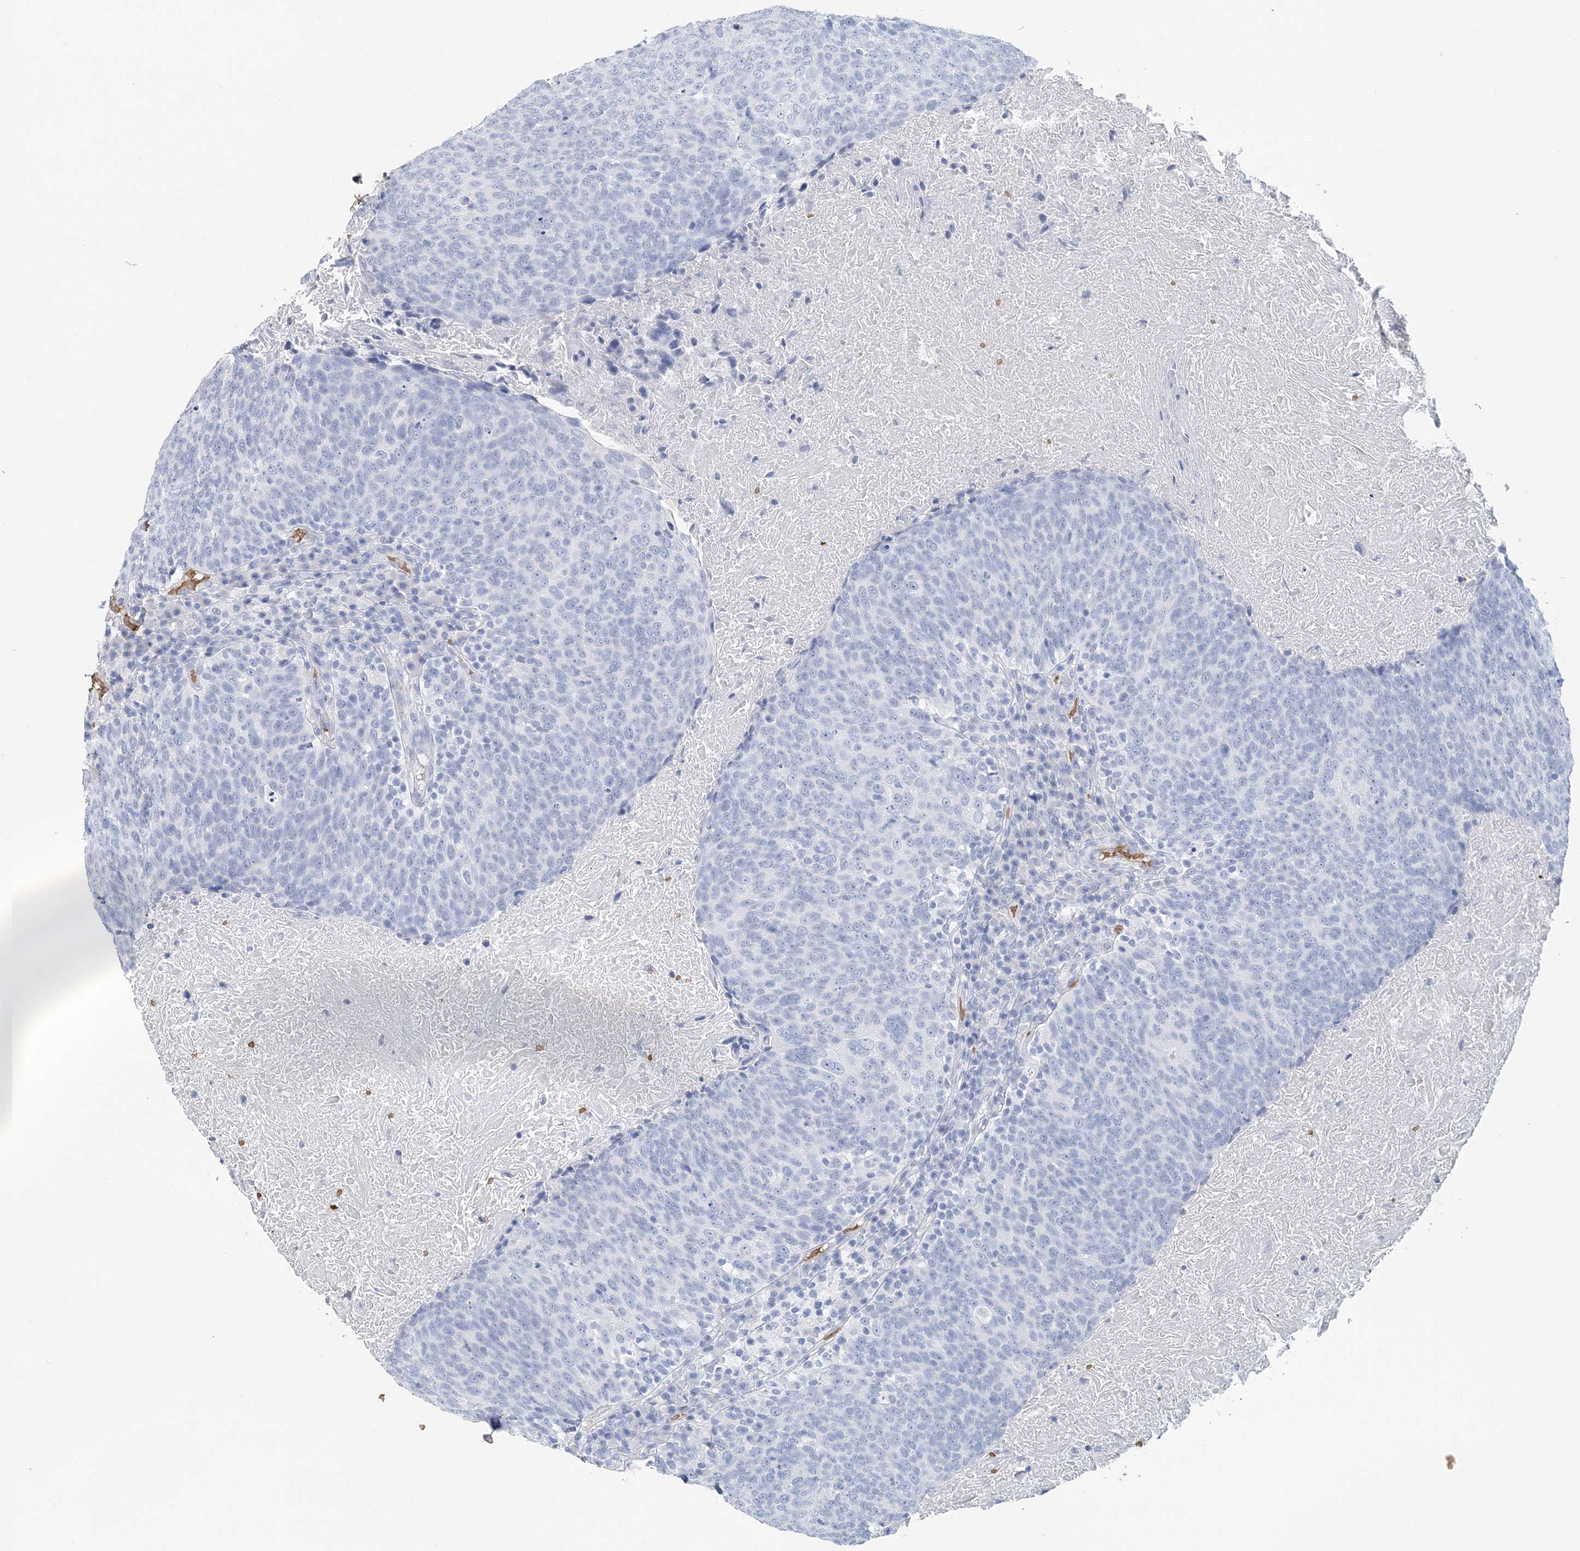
{"staining": {"intensity": "negative", "quantity": "none", "location": "none"}, "tissue": "head and neck cancer", "cell_type": "Tumor cells", "image_type": "cancer", "snomed": [{"axis": "morphology", "description": "Squamous cell carcinoma, NOS"}, {"axis": "morphology", "description": "Squamous cell carcinoma, metastatic, NOS"}, {"axis": "topography", "description": "Lymph node"}, {"axis": "topography", "description": "Head-Neck"}], "caption": "This histopathology image is of head and neck cancer (metastatic squamous cell carcinoma) stained with IHC to label a protein in brown with the nuclei are counter-stained blue. There is no positivity in tumor cells.", "gene": "HBD", "patient": {"sex": "male", "age": 62}}